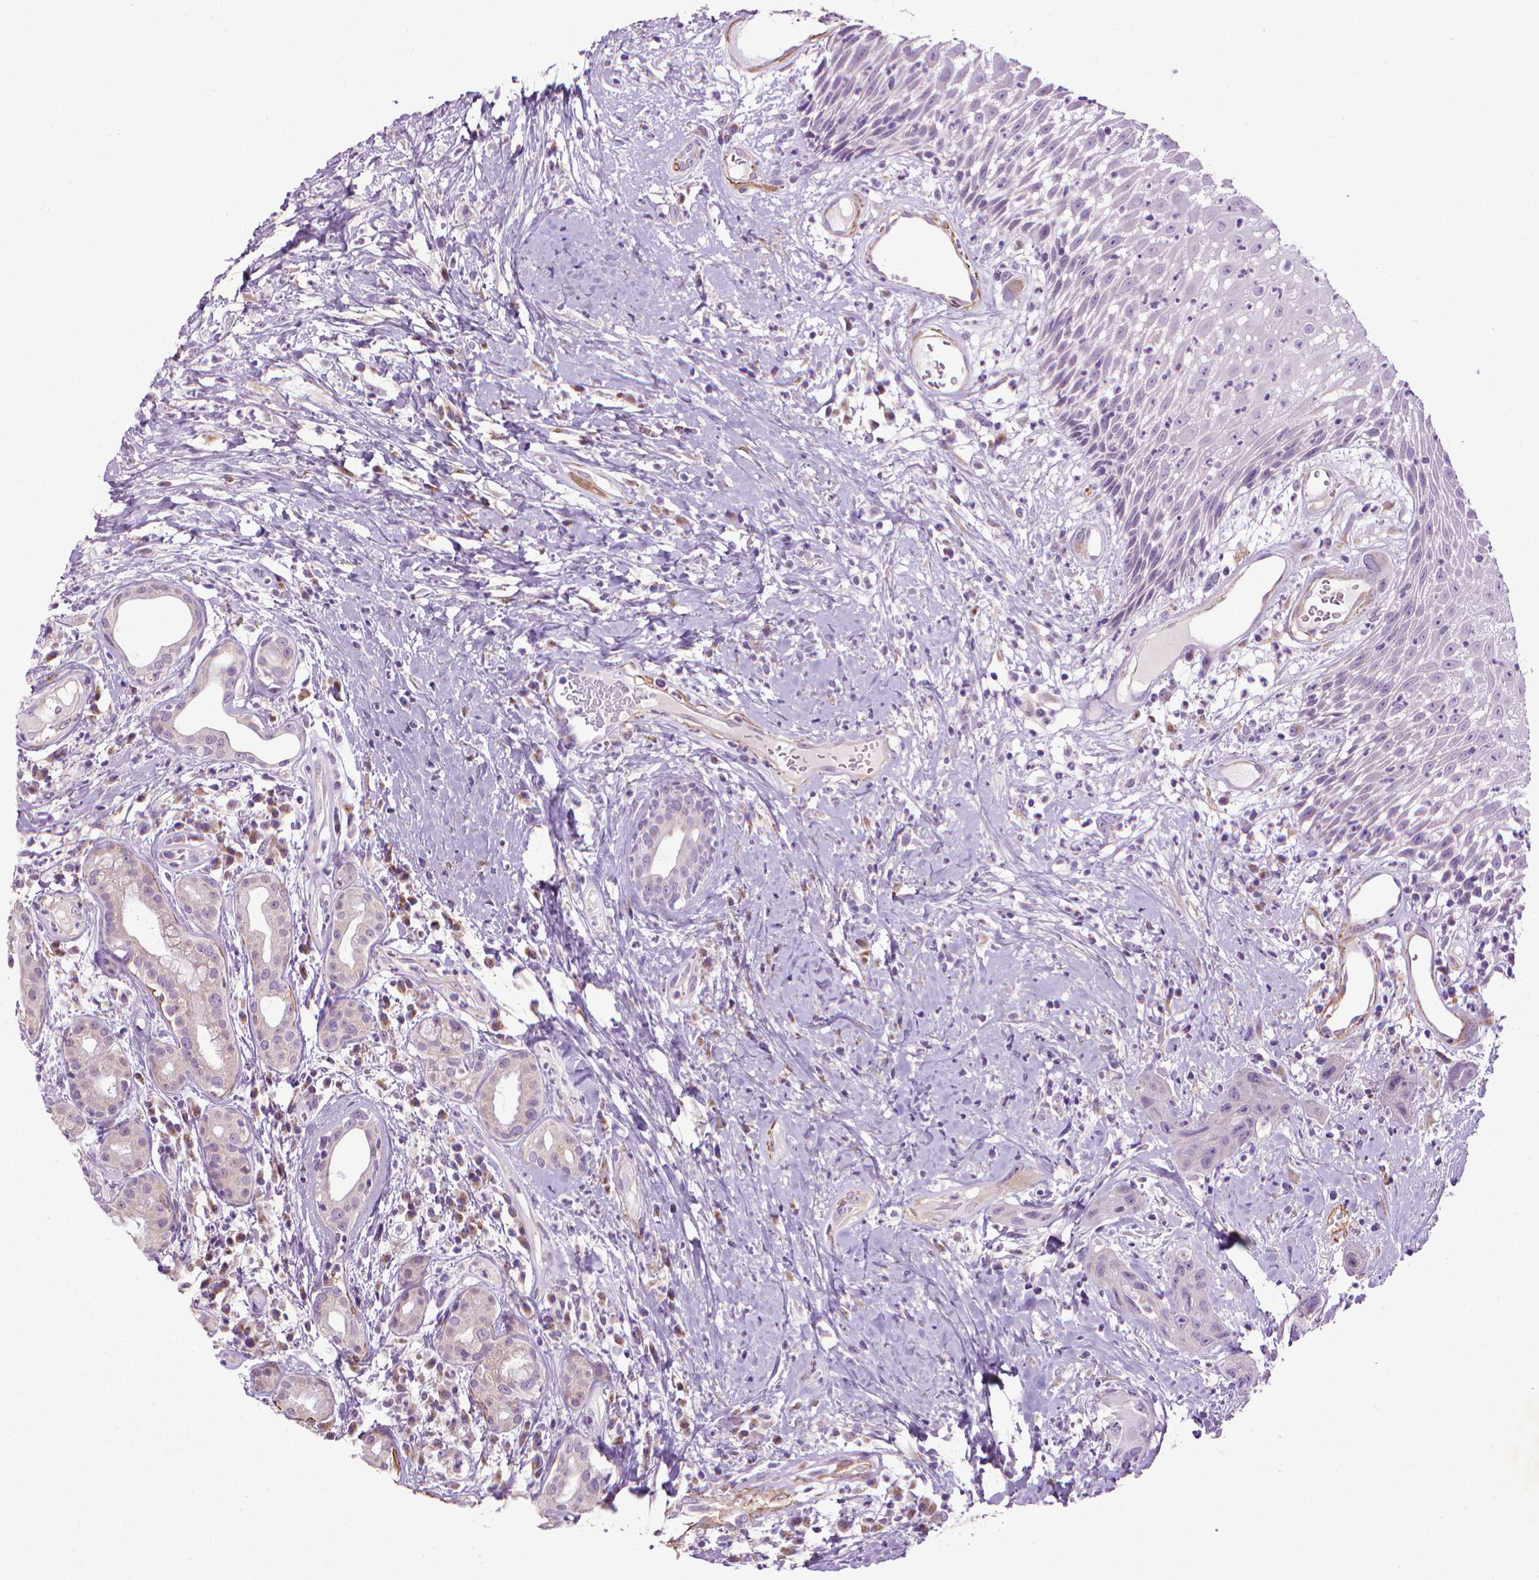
{"staining": {"intensity": "negative", "quantity": "none", "location": "none"}, "tissue": "head and neck cancer", "cell_type": "Tumor cells", "image_type": "cancer", "snomed": [{"axis": "morphology", "description": "Squamous cell carcinoma, NOS"}, {"axis": "topography", "description": "Head-Neck"}], "caption": "Immunohistochemical staining of human squamous cell carcinoma (head and neck) shows no significant expression in tumor cells.", "gene": "AQP10", "patient": {"sex": "male", "age": 57}}